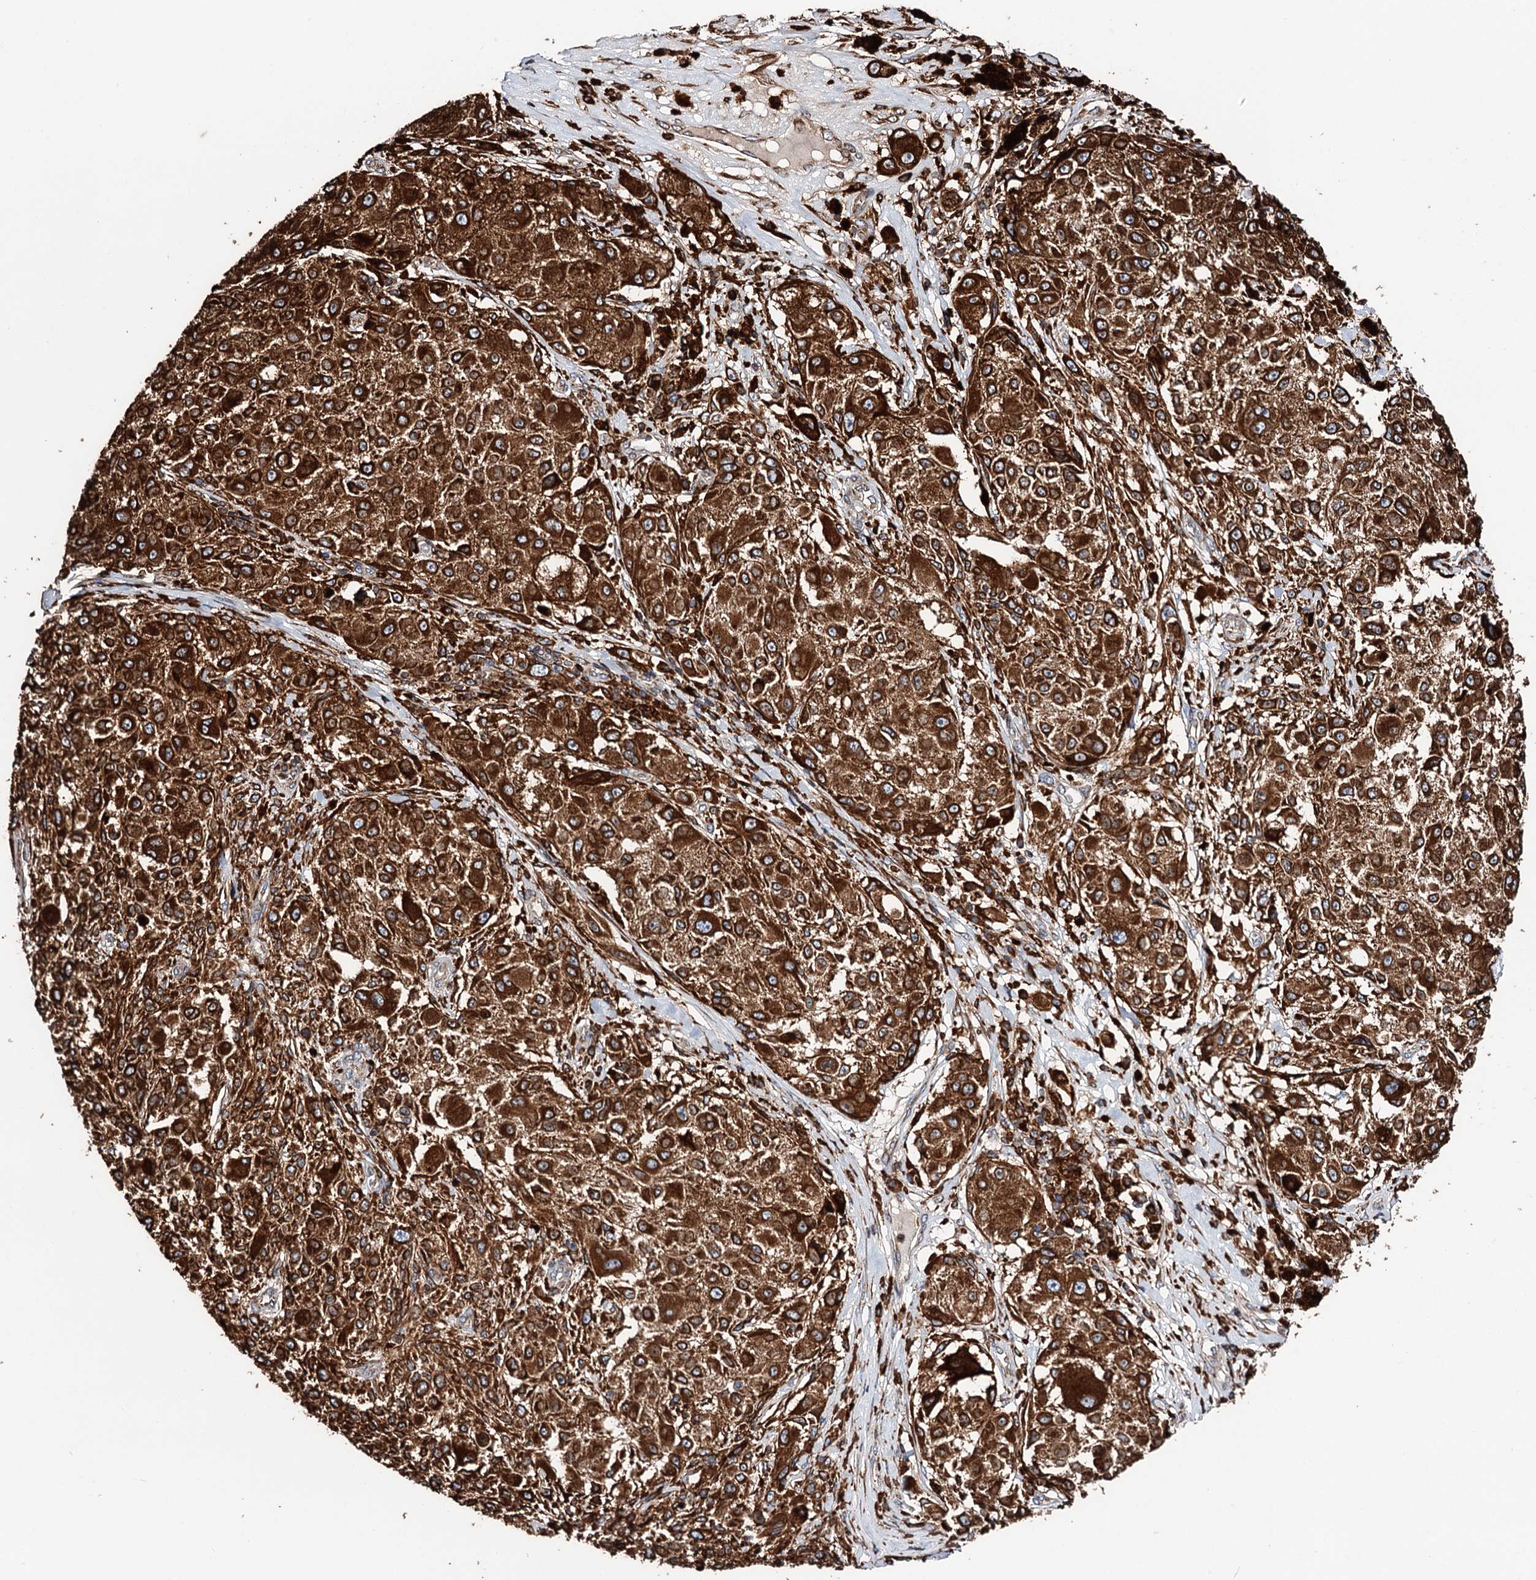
{"staining": {"intensity": "strong", "quantity": ">75%", "location": "cytoplasmic/membranous"}, "tissue": "melanoma", "cell_type": "Tumor cells", "image_type": "cancer", "snomed": [{"axis": "morphology", "description": "Necrosis, NOS"}, {"axis": "morphology", "description": "Malignant melanoma, NOS"}, {"axis": "topography", "description": "Skin"}], "caption": "Brown immunohistochemical staining in malignant melanoma exhibits strong cytoplasmic/membranous expression in about >75% of tumor cells. (DAB (3,3'-diaminobenzidine) = brown stain, brightfield microscopy at high magnification).", "gene": "ERP29", "patient": {"sex": "female", "age": 87}}